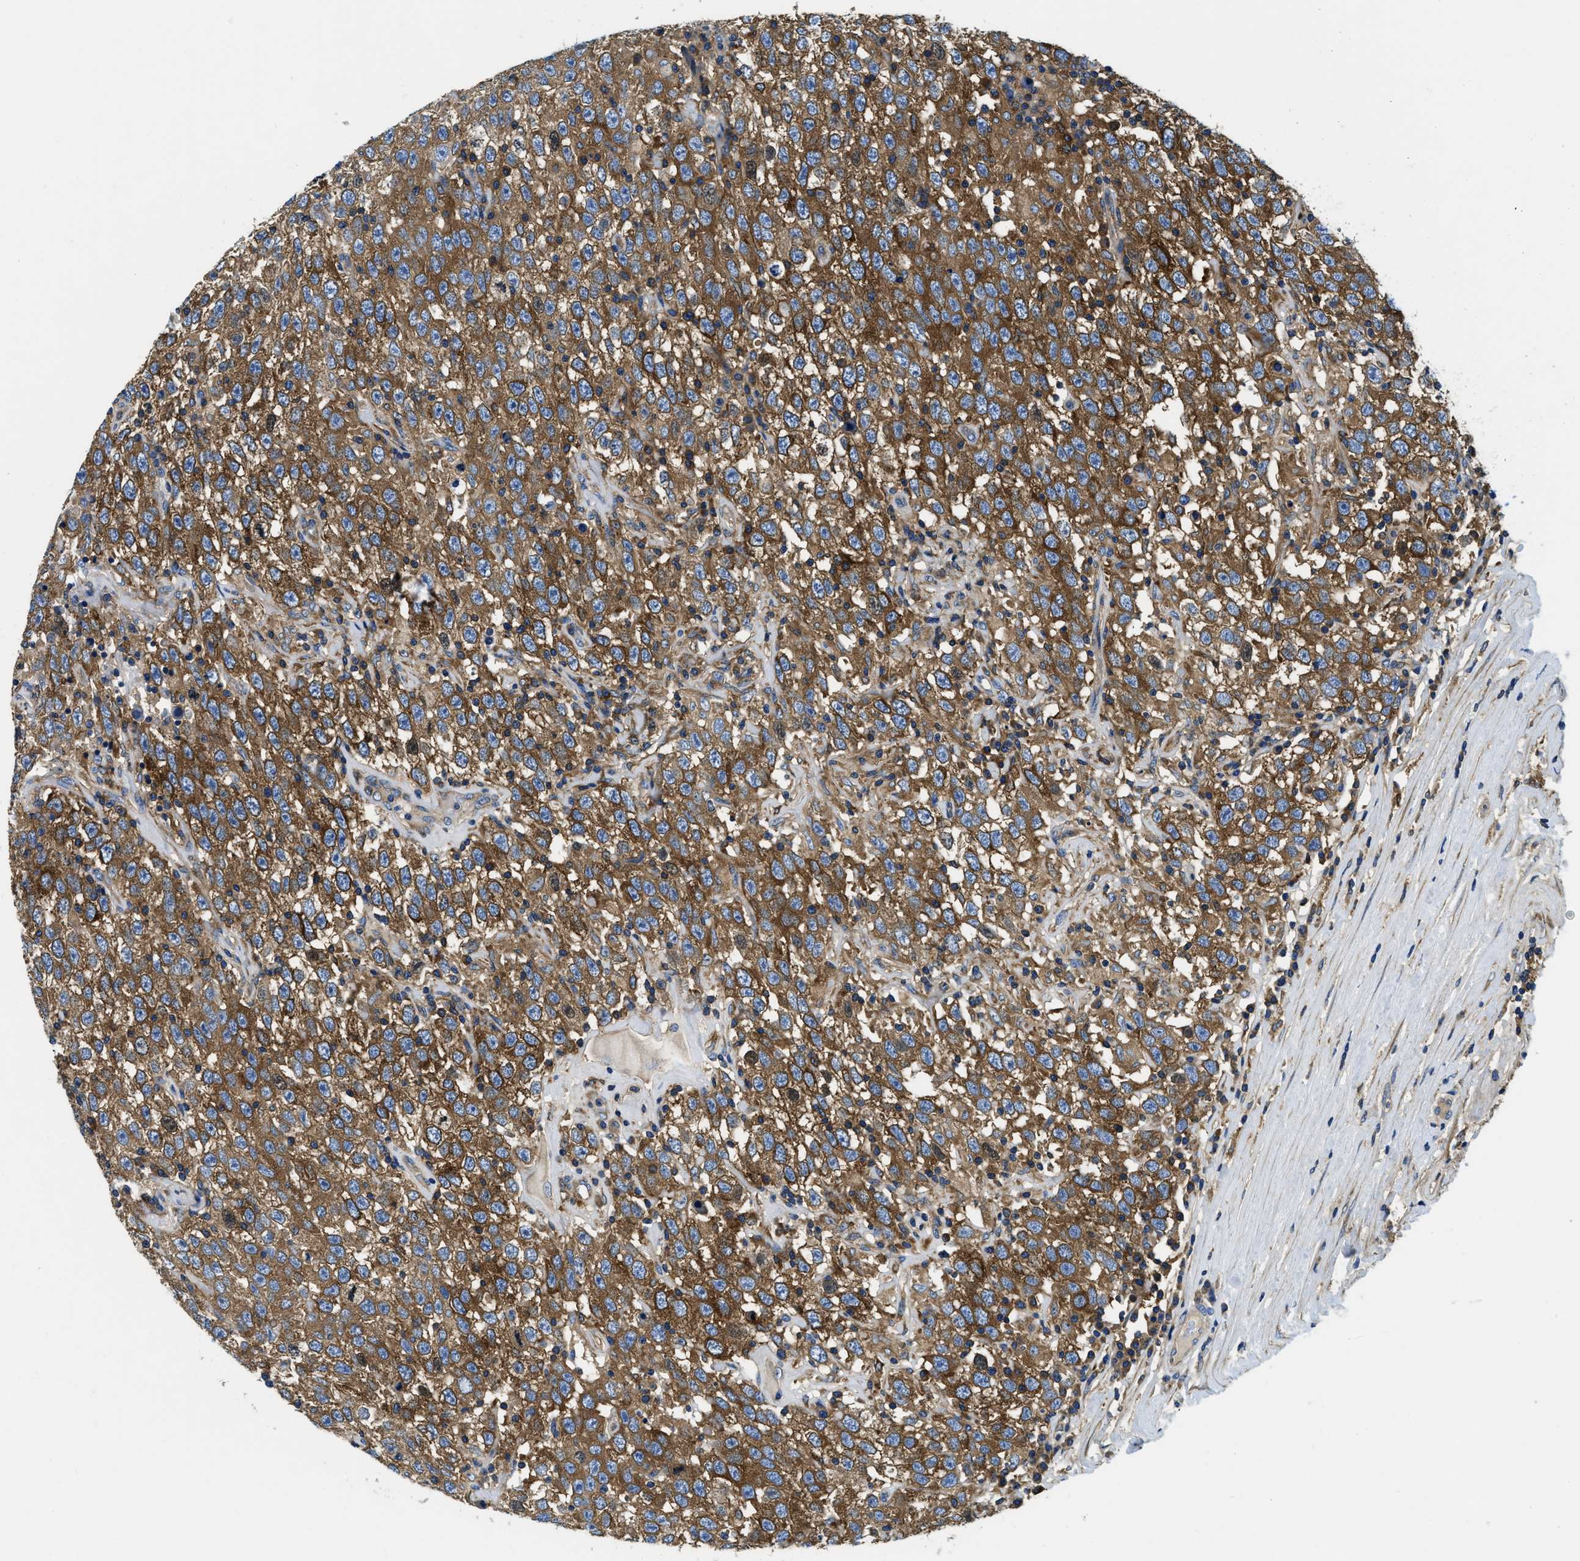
{"staining": {"intensity": "moderate", "quantity": ">75%", "location": "cytoplasmic/membranous"}, "tissue": "testis cancer", "cell_type": "Tumor cells", "image_type": "cancer", "snomed": [{"axis": "morphology", "description": "Seminoma, NOS"}, {"axis": "topography", "description": "Testis"}], "caption": "Moderate cytoplasmic/membranous protein expression is seen in approximately >75% of tumor cells in testis cancer (seminoma).", "gene": "STAT2", "patient": {"sex": "male", "age": 41}}